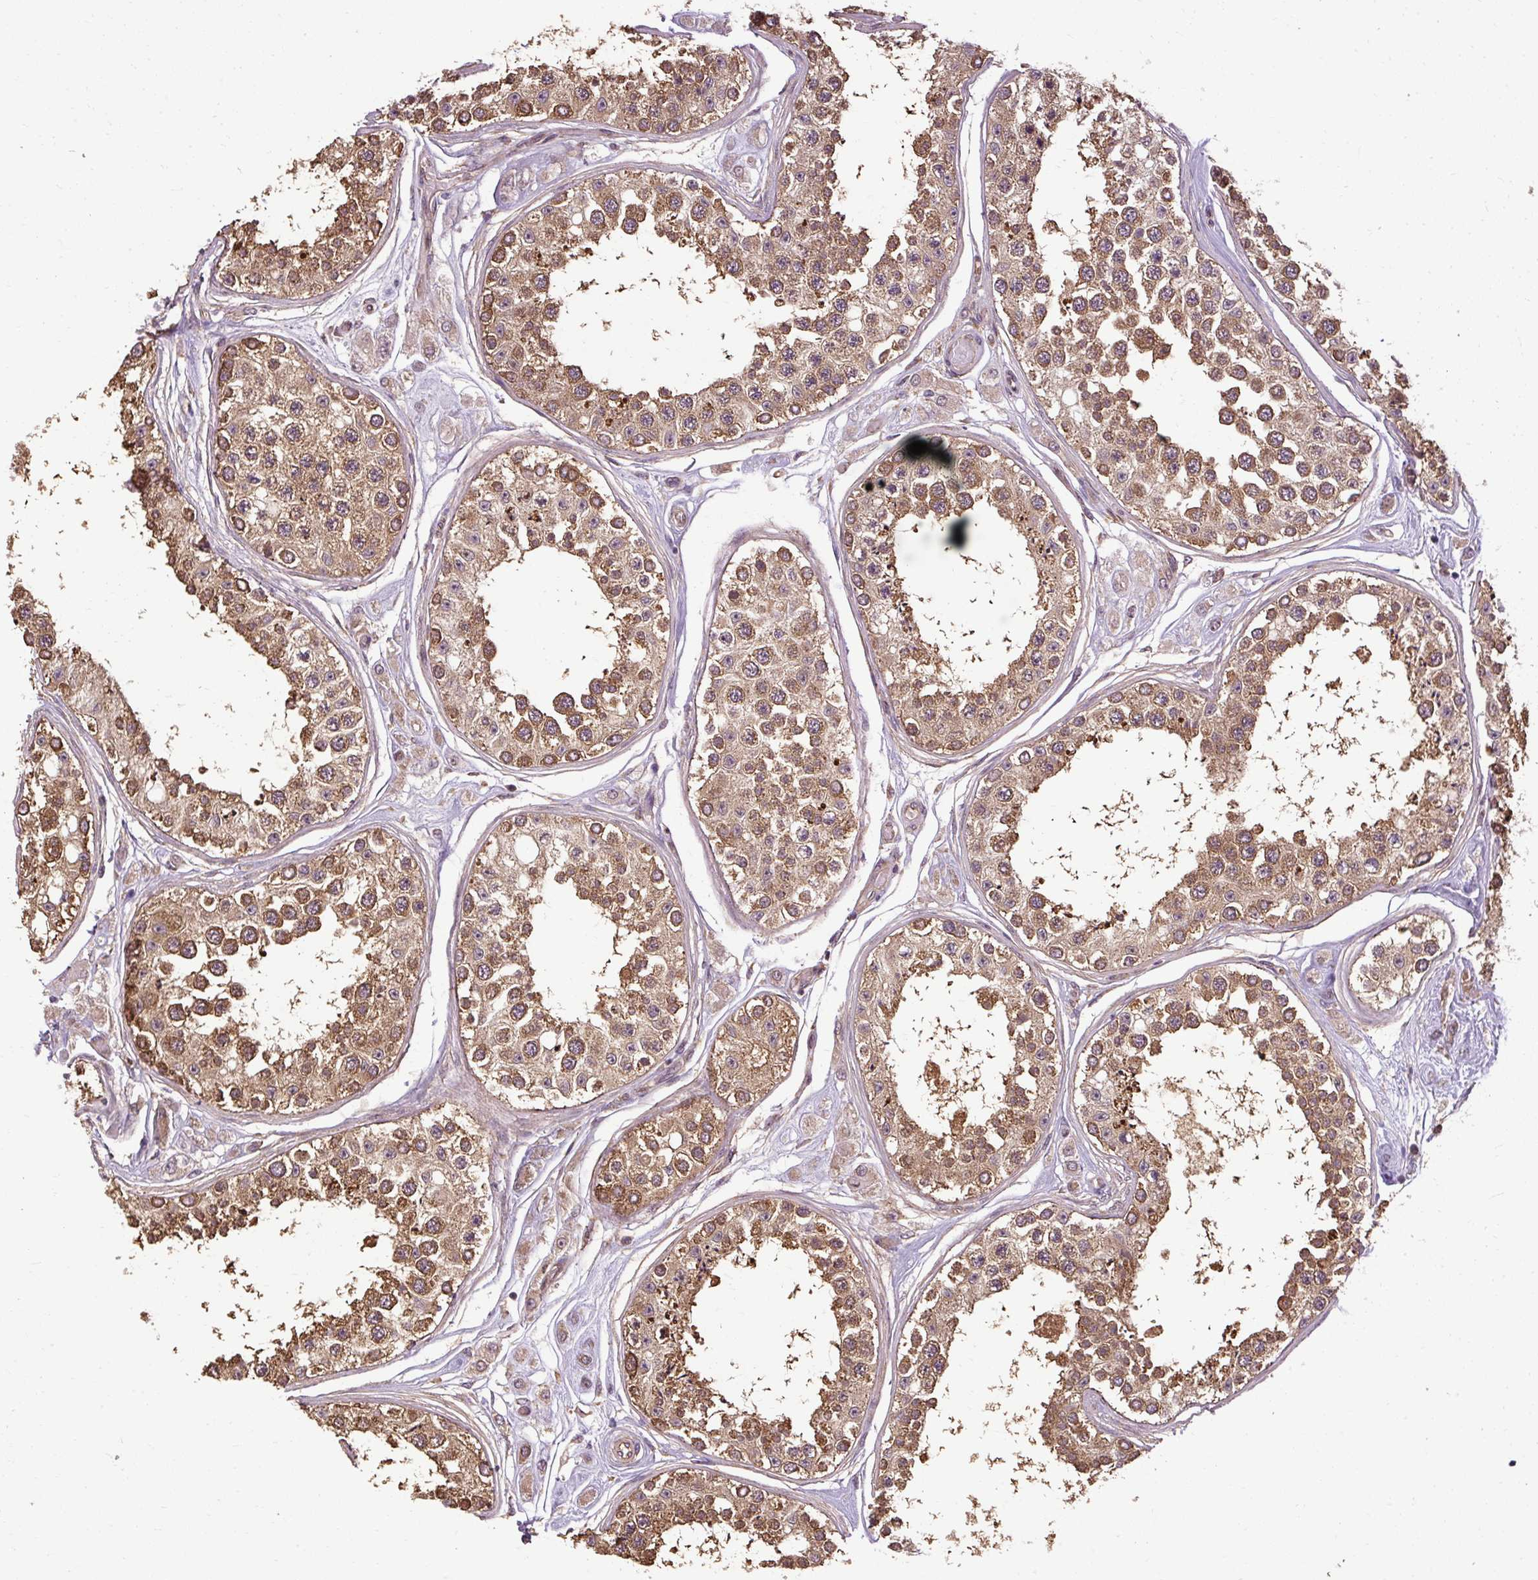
{"staining": {"intensity": "moderate", "quantity": ">75%", "location": "cytoplasmic/membranous"}, "tissue": "testis", "cell_type": "Cells in seminiferous ducts", "image_type": "normal", "snomed": [{"axis": "morphology", "description": "Normal tissue, NOS"}, {"axis": "topography", "description": "Testis"}], "caption": "Testis stained for a protein (brown) demonstrates moderate cytoplasmic/membranous positive staining in approximately >75% of cells in seminiferous ducts.", "gene": "FLRT1", "patient": {"sex": "male", "age": 25}}